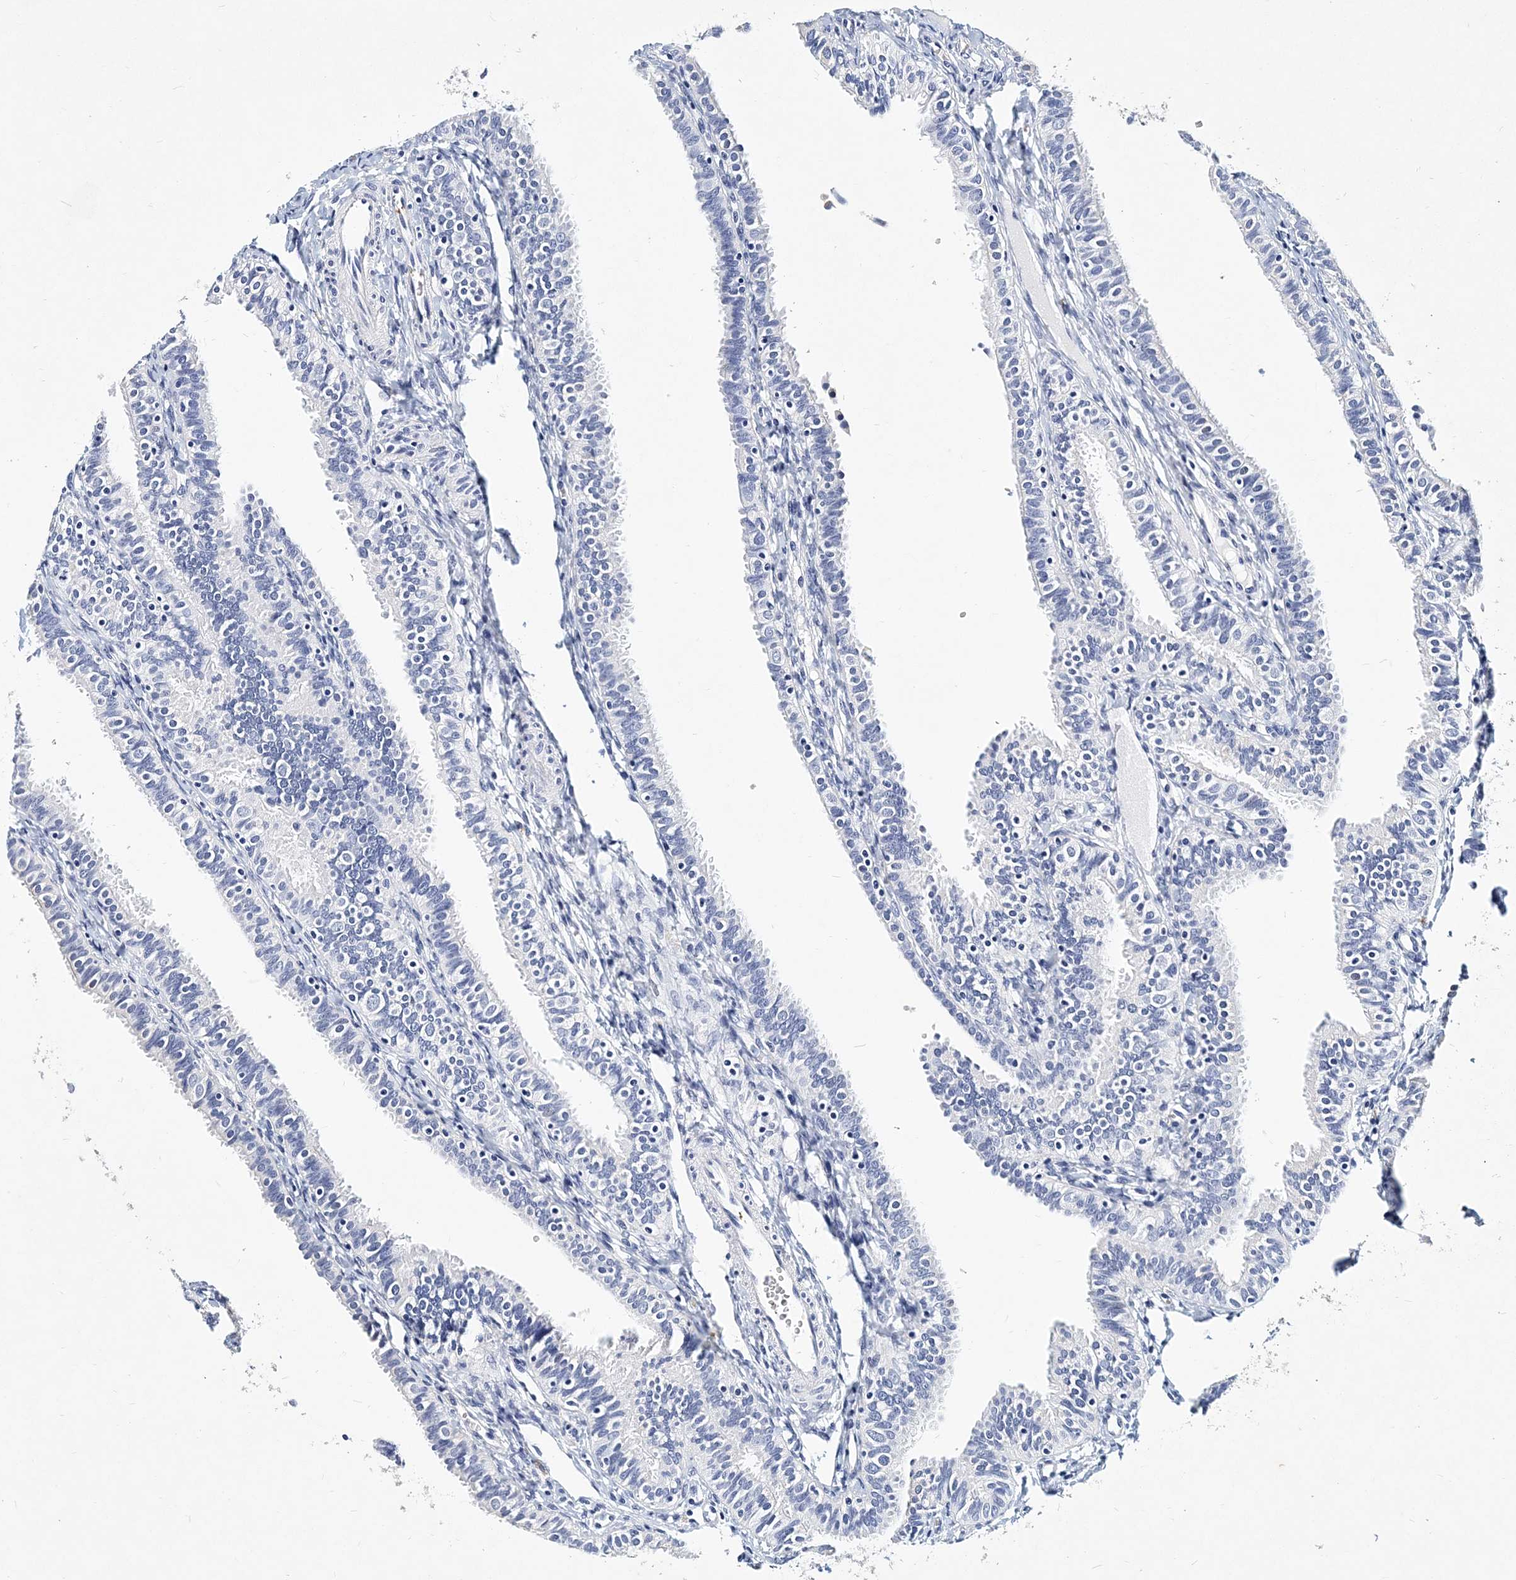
{"staining": {"intensity": "negative", "quantity": "none", "location": "none"}, "tissue": "fallopian tube", "cell_type": "Glandular cells", "image_type": "normal", "snomed": [{"axis": "morphology", "description": "Normal tissue, NOS"}, {"axis": "topography", "description": "Fallopian tube"}], "caption": "The IHC image has no significant positivity in glandular cells of fallopian tube. (Immunohistochemistry, brightfield microscopy, high magnification).", "gene": "ITGA2B", "patient": {"sex": "female", "age": 35}}